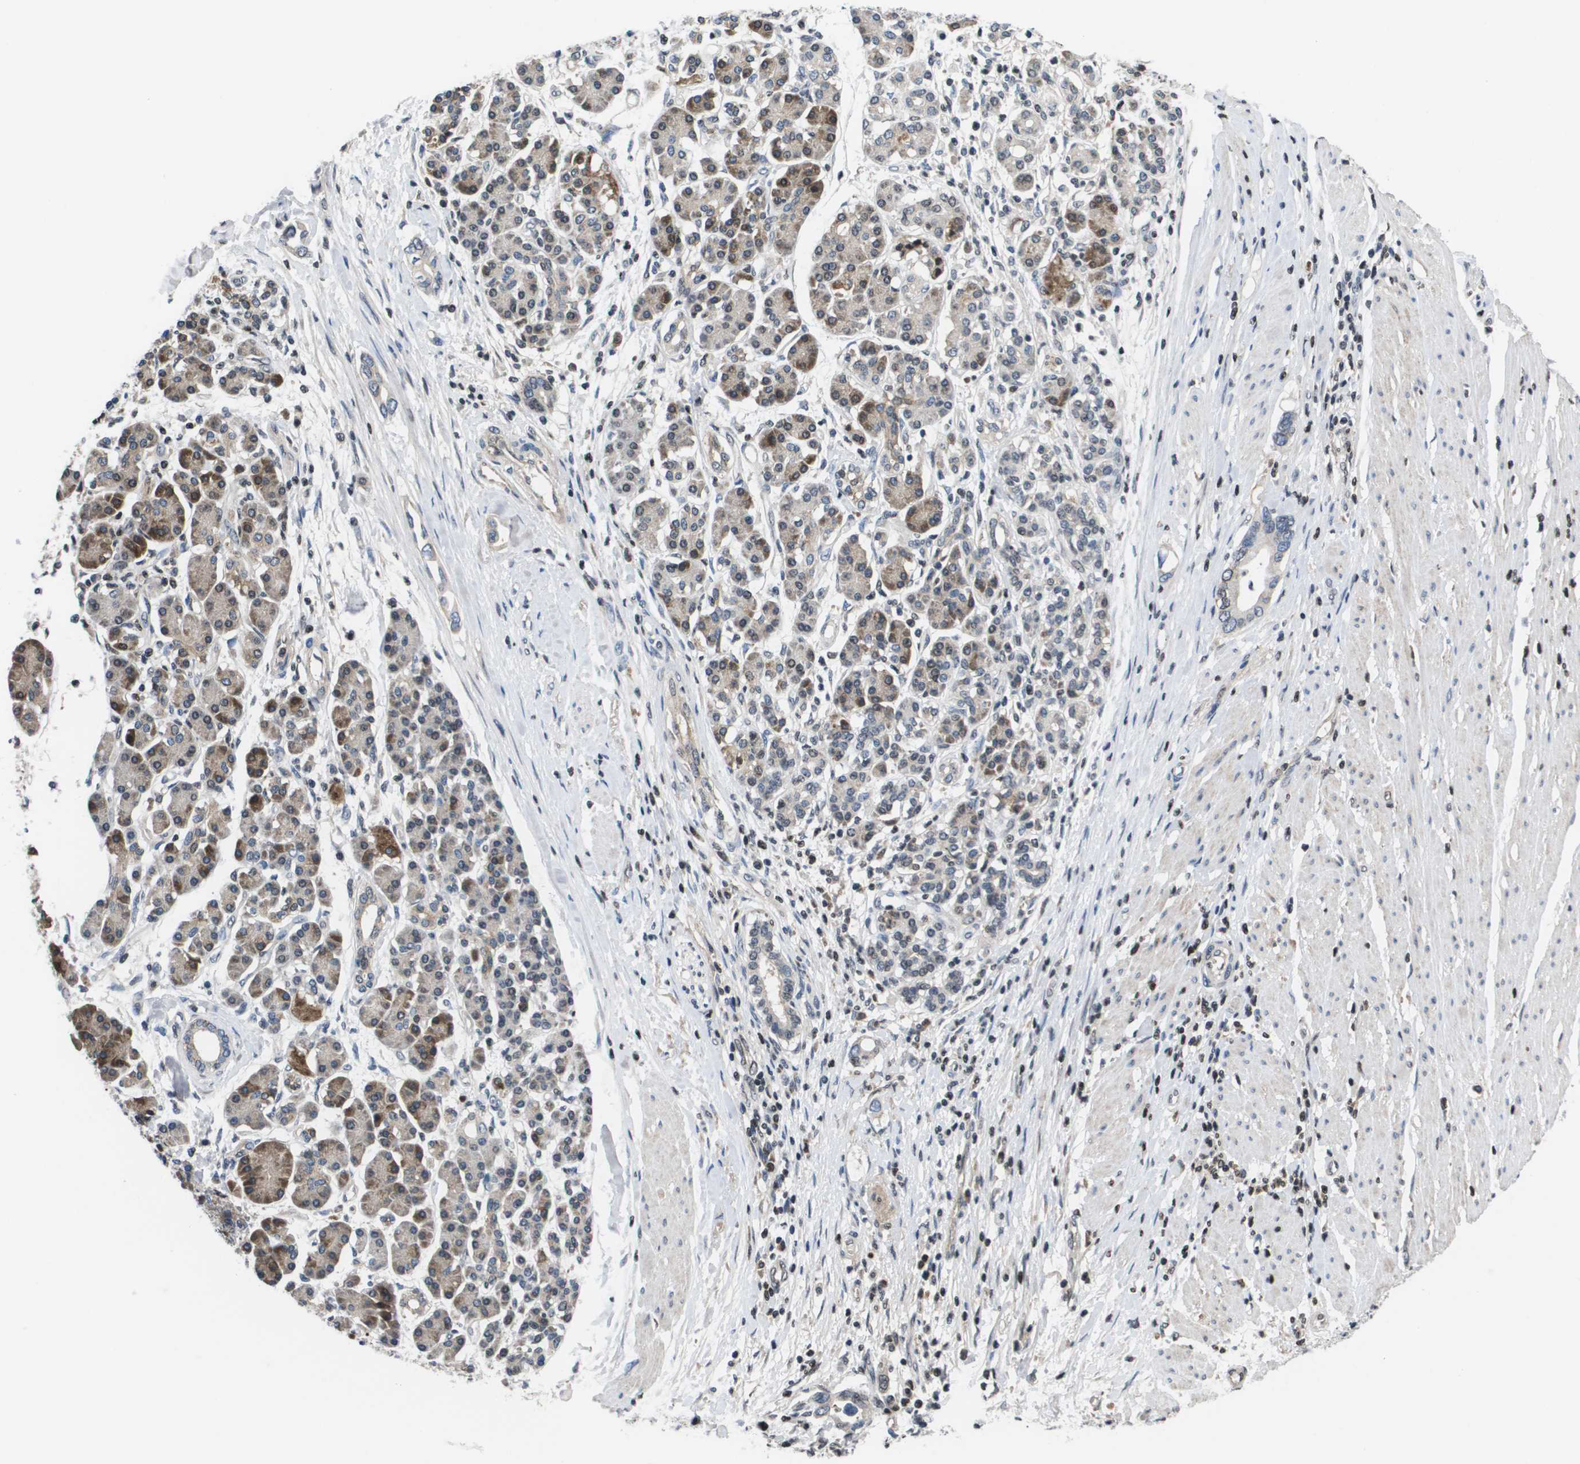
{"staining": {"intensity": "negative", "quantity": "none", "location": "none"}, "tissue": "pancreatic cancer", "cell_type": "Tumor cells", "image_type": "cancer", "snomed": [{"axis": "morphology", "description": "Adenocarcinoma, NOS"}, {"axis": "topography", "description": "Pancreas"}], "caption": "Immunohistochemistry photomicrograph of pancreatic cancer (adenocarcinoma) stained for a protein (brown), which reveals no positivity in tumor cells.", "gene": "SERPINC1", "patient": {"sex": "female", "age": 57}}